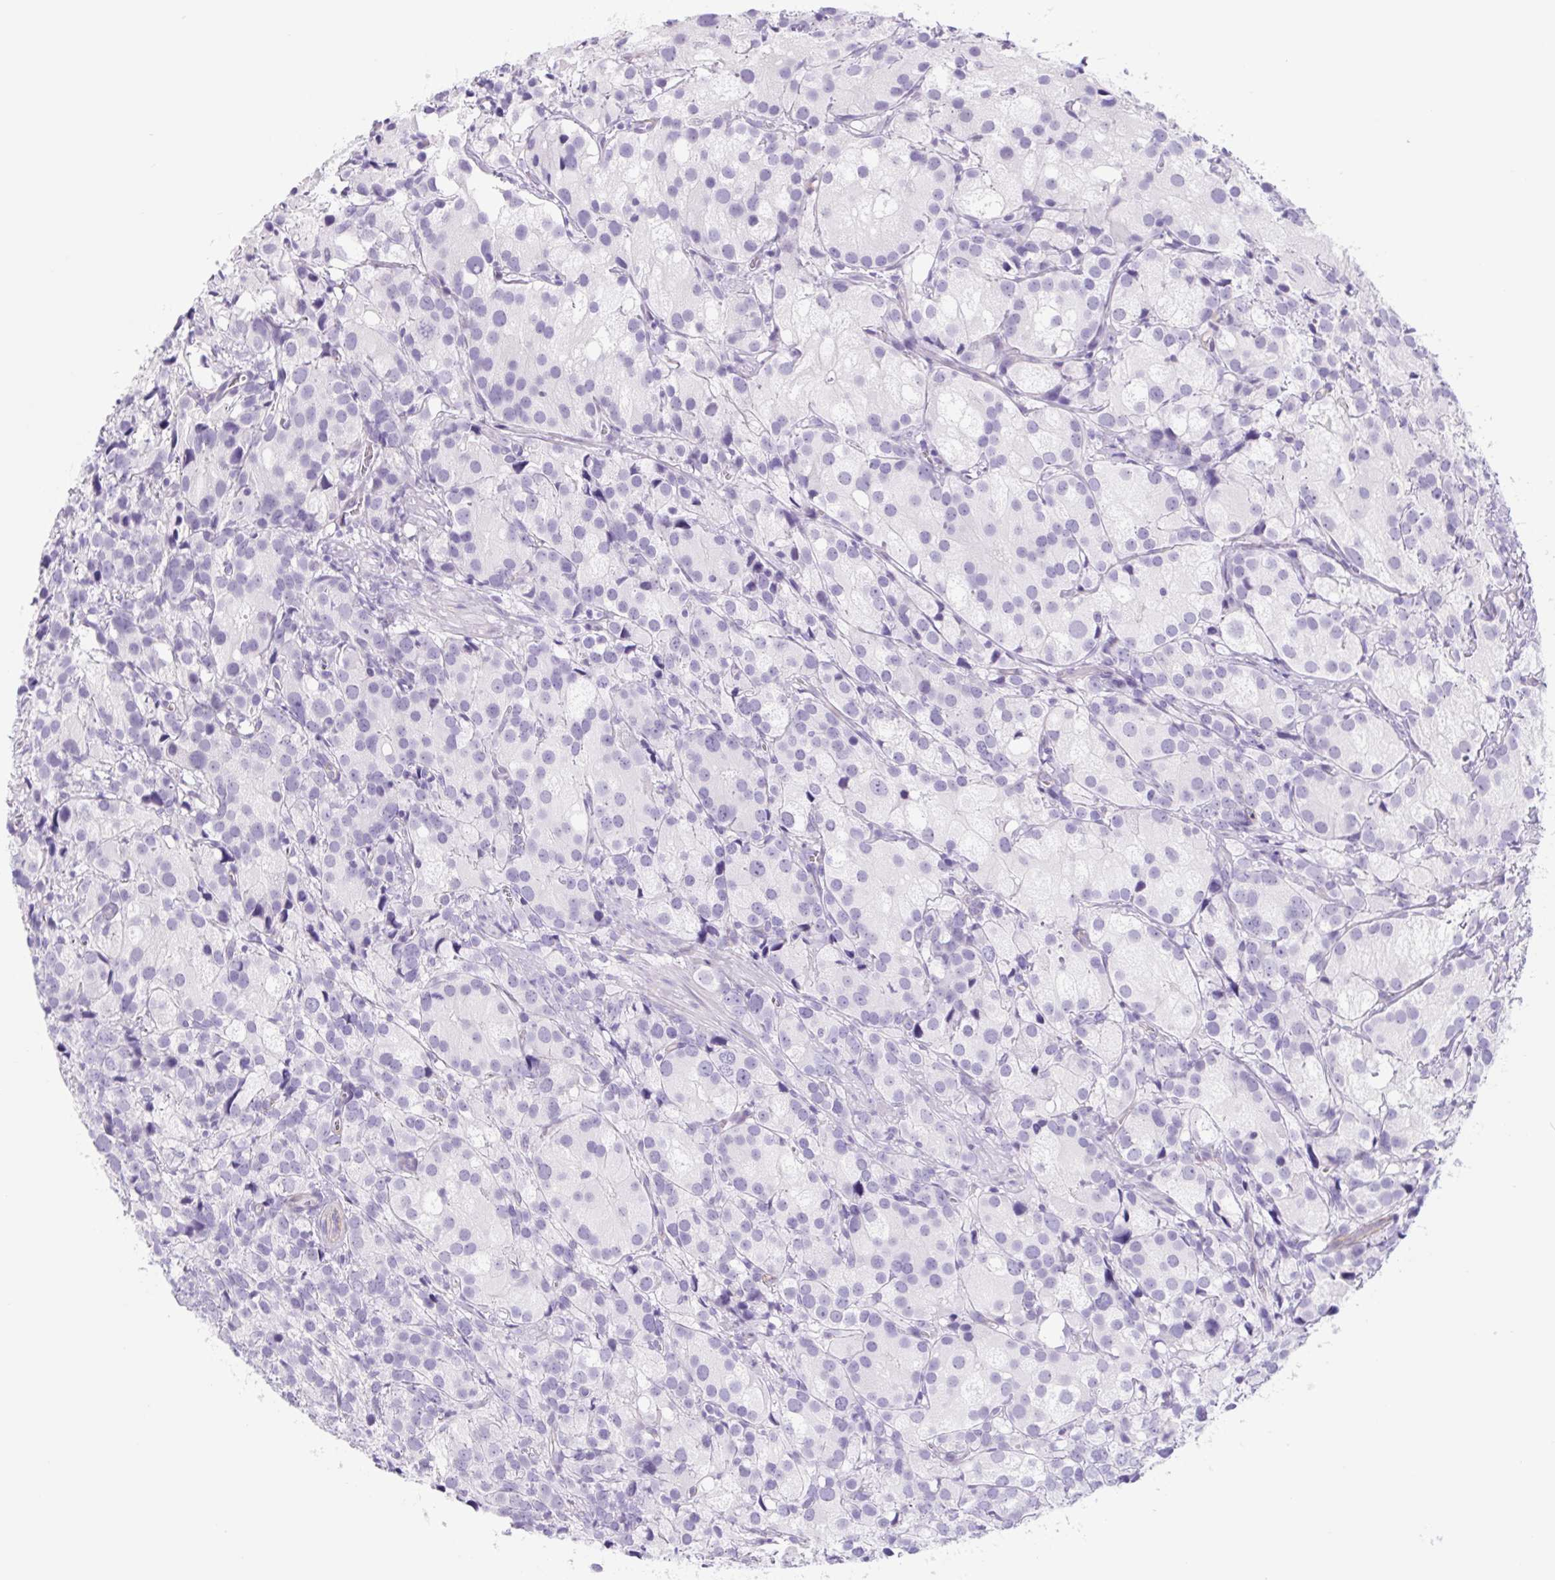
{"staining": {"intensity": "negative", "quantity": "none", "location": "none"}, "tissue": "prostate cancer", "cell_type": "Tumor cells", "image_type": "cancer", "snomed": [{"axis": "morphology", "description": "Adenocarcinoma, High grade"}, {"axis": "topography", "description": "Prostate"}], "caption": "A histopathology image of human high-grade adenocarcinoma (prostate) is negative for staining in tumor cells. (DAB immunohistochemistry visualized using brightfield microscopy, high magnification).", "gene": "CYP21A2", "patient": {"sex": "male", "age": 86}}